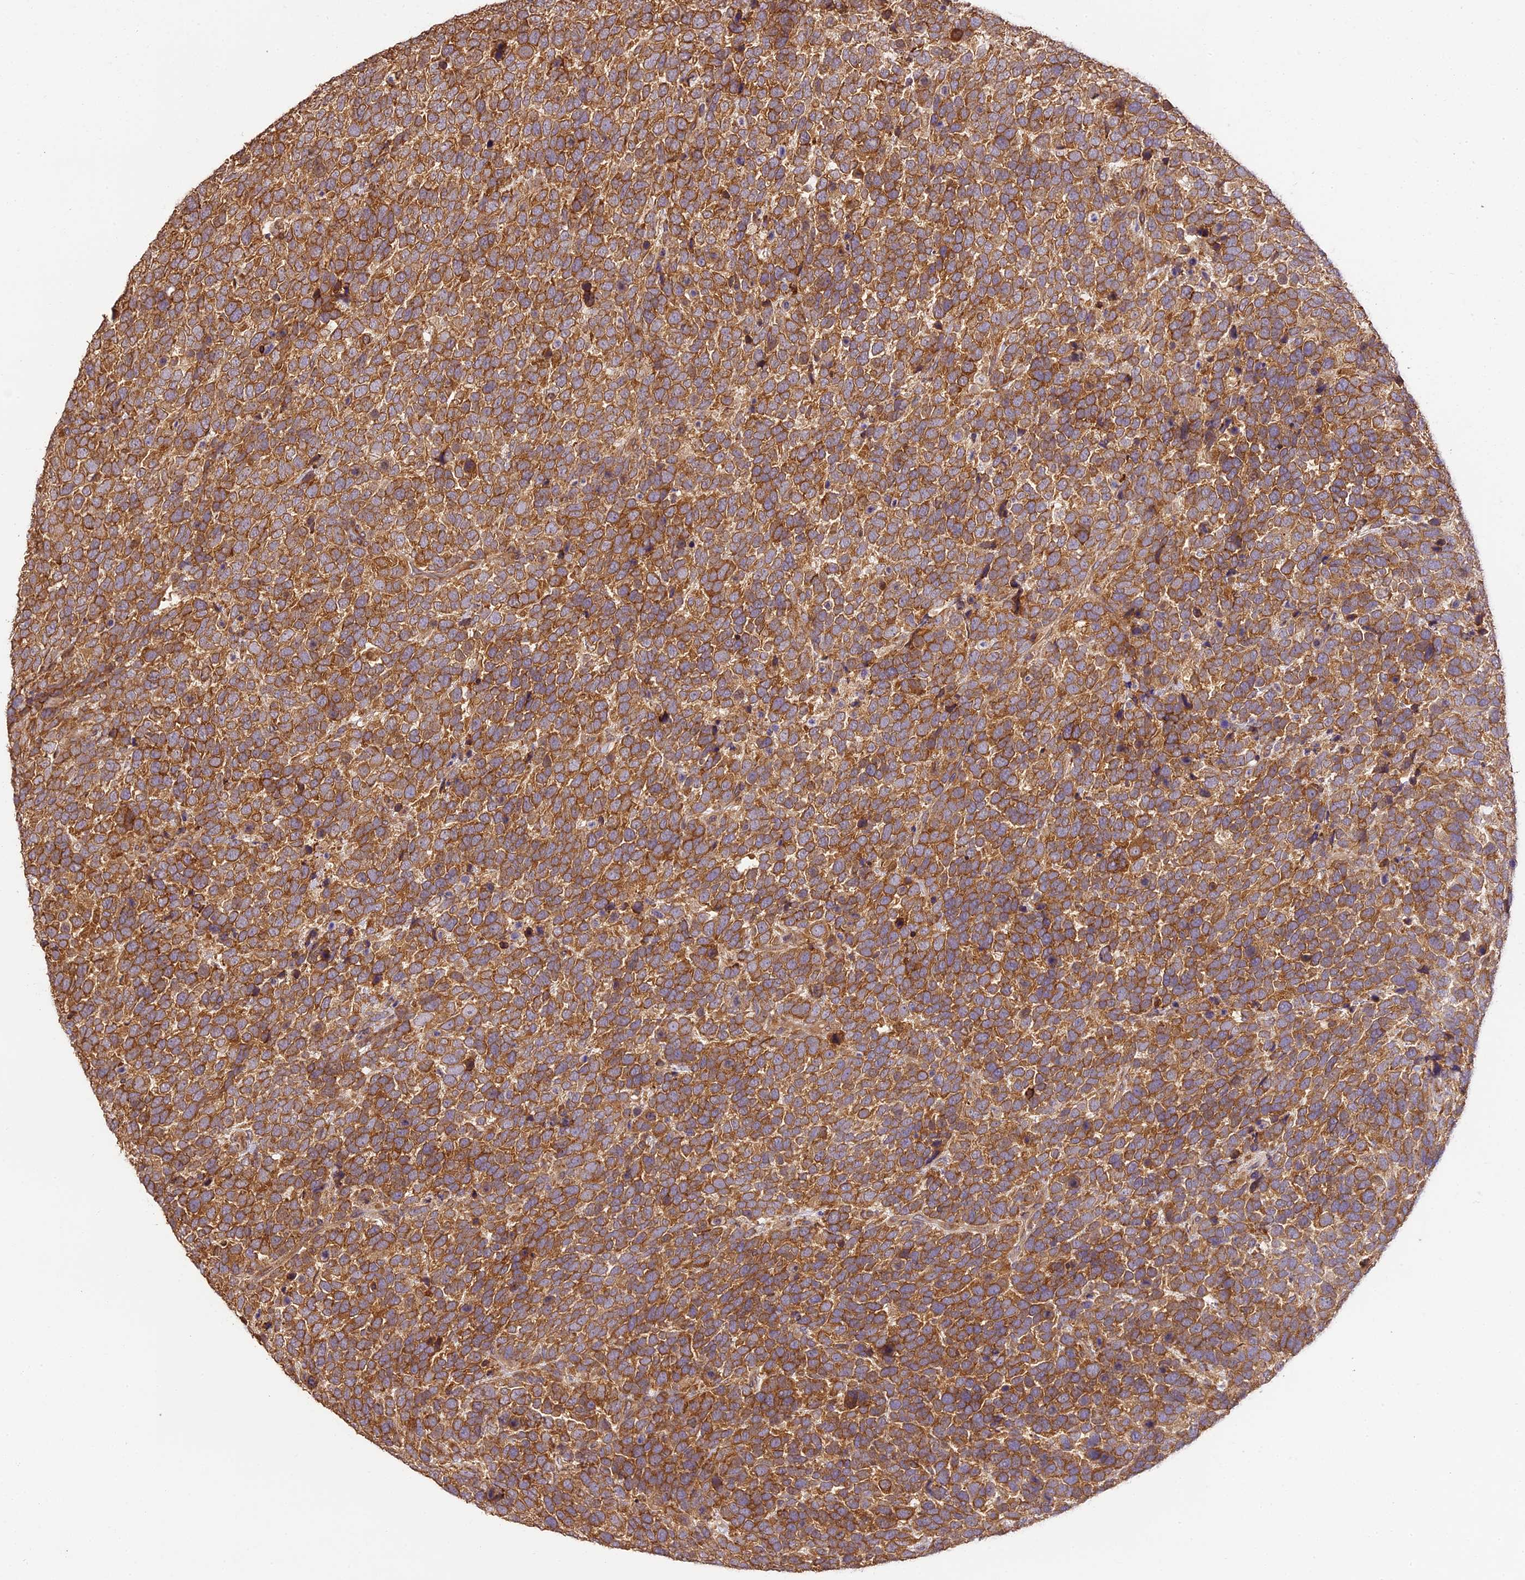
{"staining": {"intensity": "moderate", "quantity": ">75%", "location": "cytoplasmic/membranous"}, "tissue": "urothelial cancer", "cell_type": "Tumor cells", "image_type": "cancer", "snomed": [{"axis": "morphology", "description": "Urothelial carcinoma, High grade"}, {"axis": "topography", "description": "Urinary bladder"}], "caption": "Human urothelial cancer stained with a protein marker exhibits moderate staining in tumor cells.", "gene": "BRAP", "patient": {"sex": "female", "age": 82}}